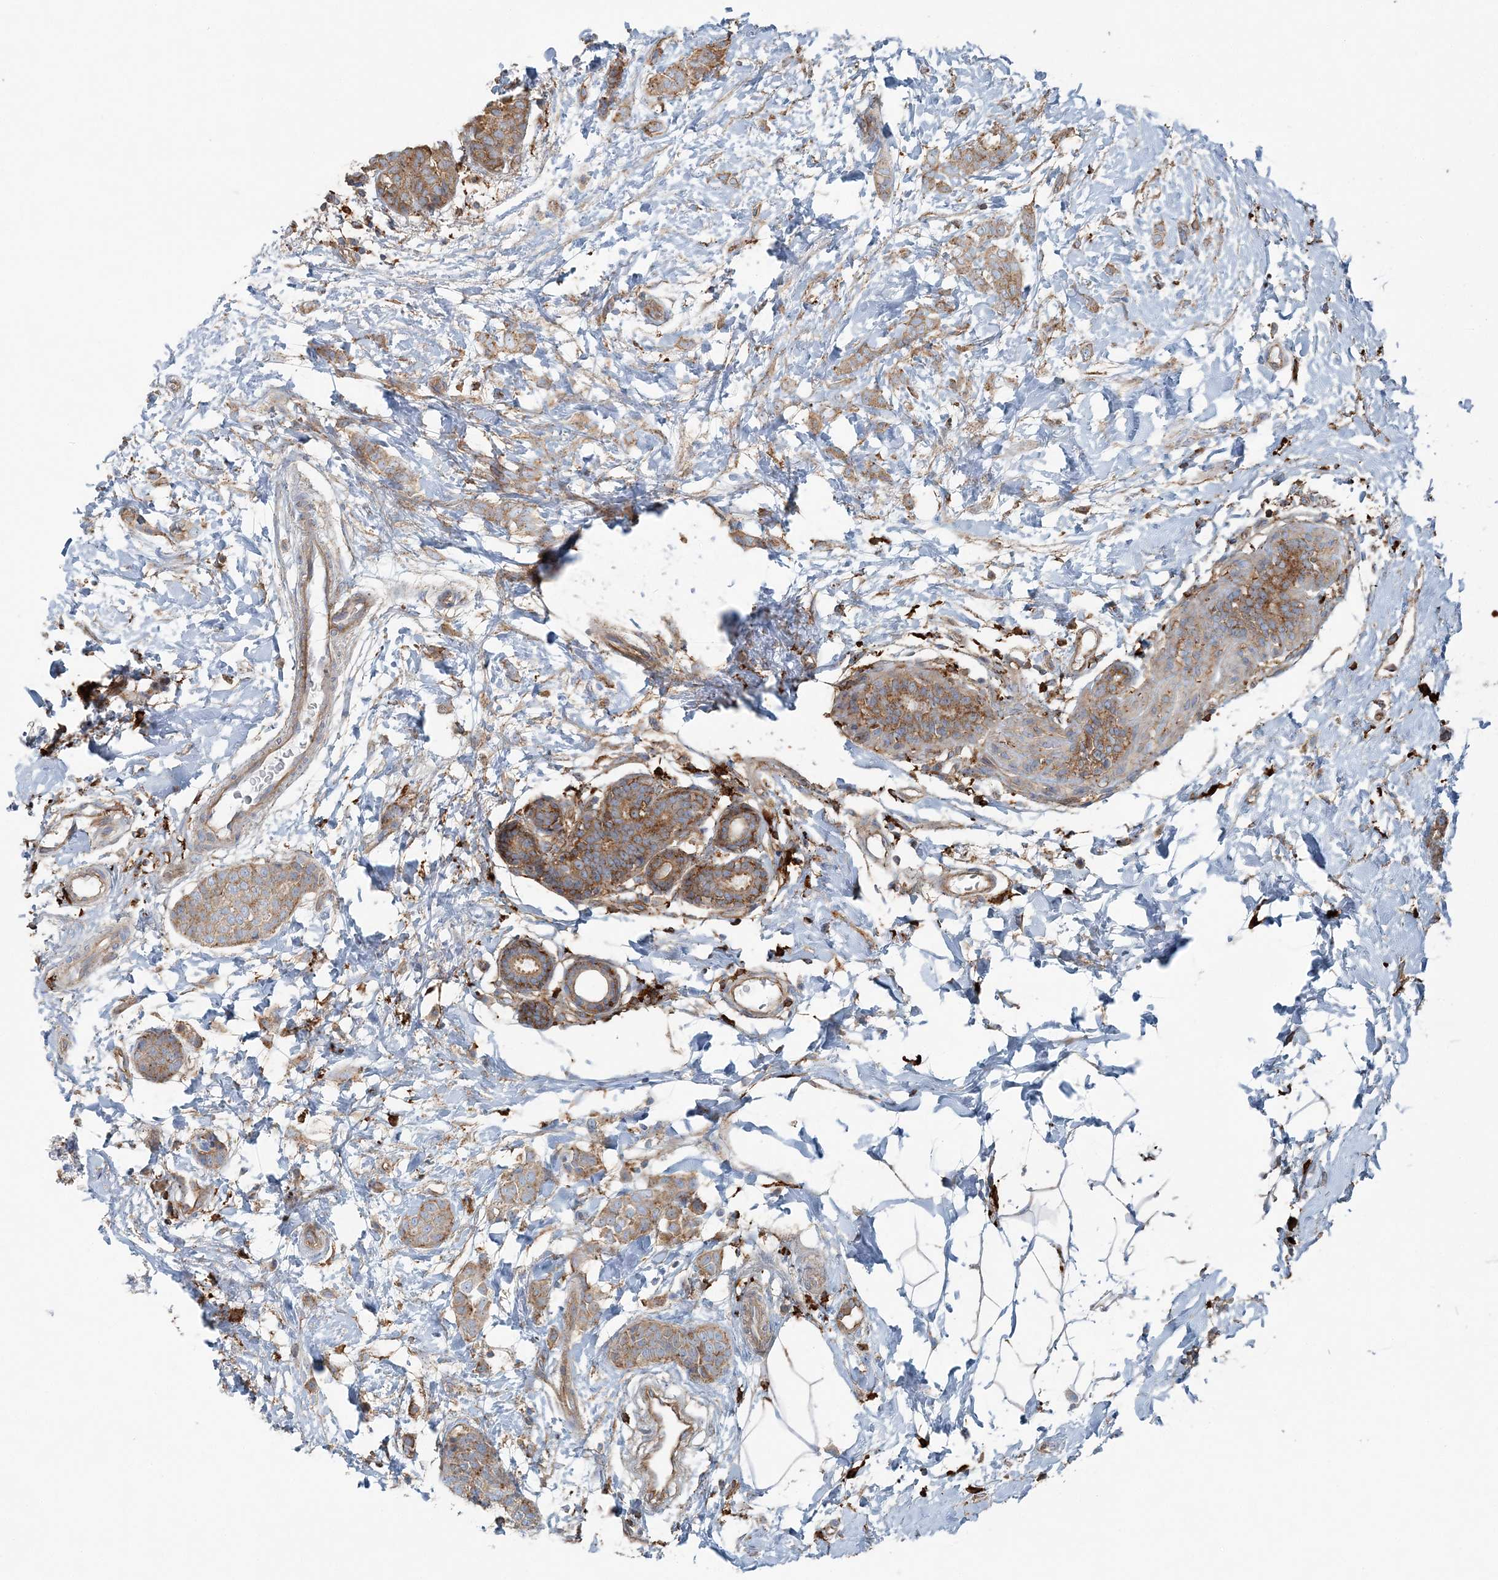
{"staining": {"intensity": "moderate", "quantity": ">75%", "location": "cytoplasmic/membranous"}, "tissue": "breast cancer", "cell_type": "Tumor cells", "image_type": "cancer", "snomed": [{"axis": "morphology", "description": "Lobular carcinoma, in situ"}, {"axis": "morphology", "description": "Lobular carcinoma"}, {"axis": "topography", "description": "Breast"}], "caption": "A brown stain labels moderate cytoplasmic/membranous positivity of a protein in human breast cancer tumor cells. Using DAB (brown) and hematoxylin (blue) stains, captured at high magnification using brightfield microscopy.", "gene": "SNX2", "patient": {"sex": "female", "age": 41}}